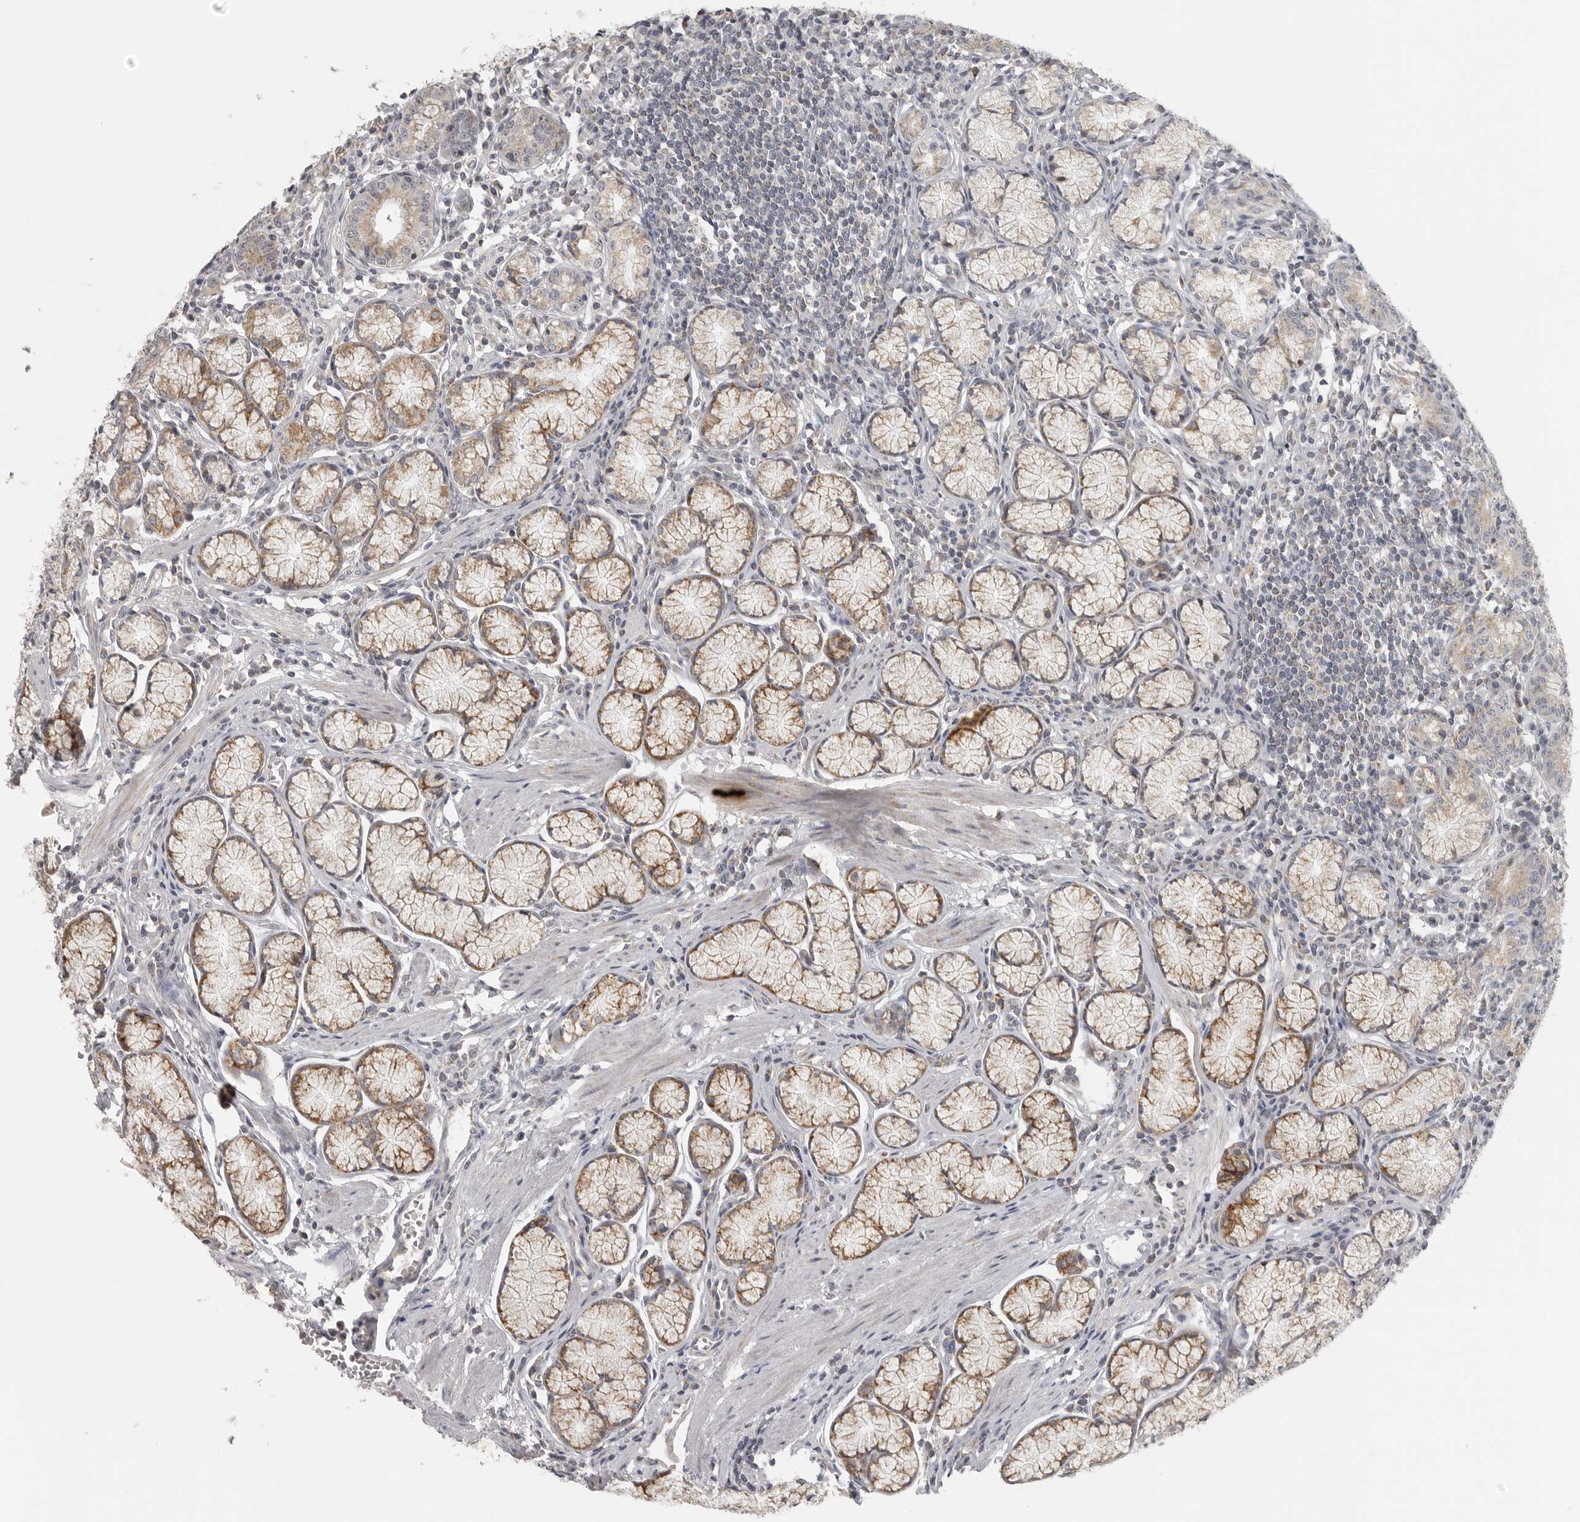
{"staining": {"intensity": "moderate", "quantity": "25%-75%", "location": "cytoplasmic/membranous"}, "tissue": "stomach", "cell_type": "Glandular cells", "image_type": "normal", "snomed": [{"axis": "morphology", "description": "Normal tissue, NOS"}, {"axis": "topography", "description": "Stomach"}], "caption": "Immunohistochemical staining of normal human stomach exhibits medium levels of moderate cytoplasmic/membranous positivity in approximately 25%-75% of glandular cells. (DAB (3,3'-diaminobenzidine) = brown stain, brightfield microscopy at high magnification).", "gene": "RXFP3", "patient": {"sex": "male", "age": 55}}